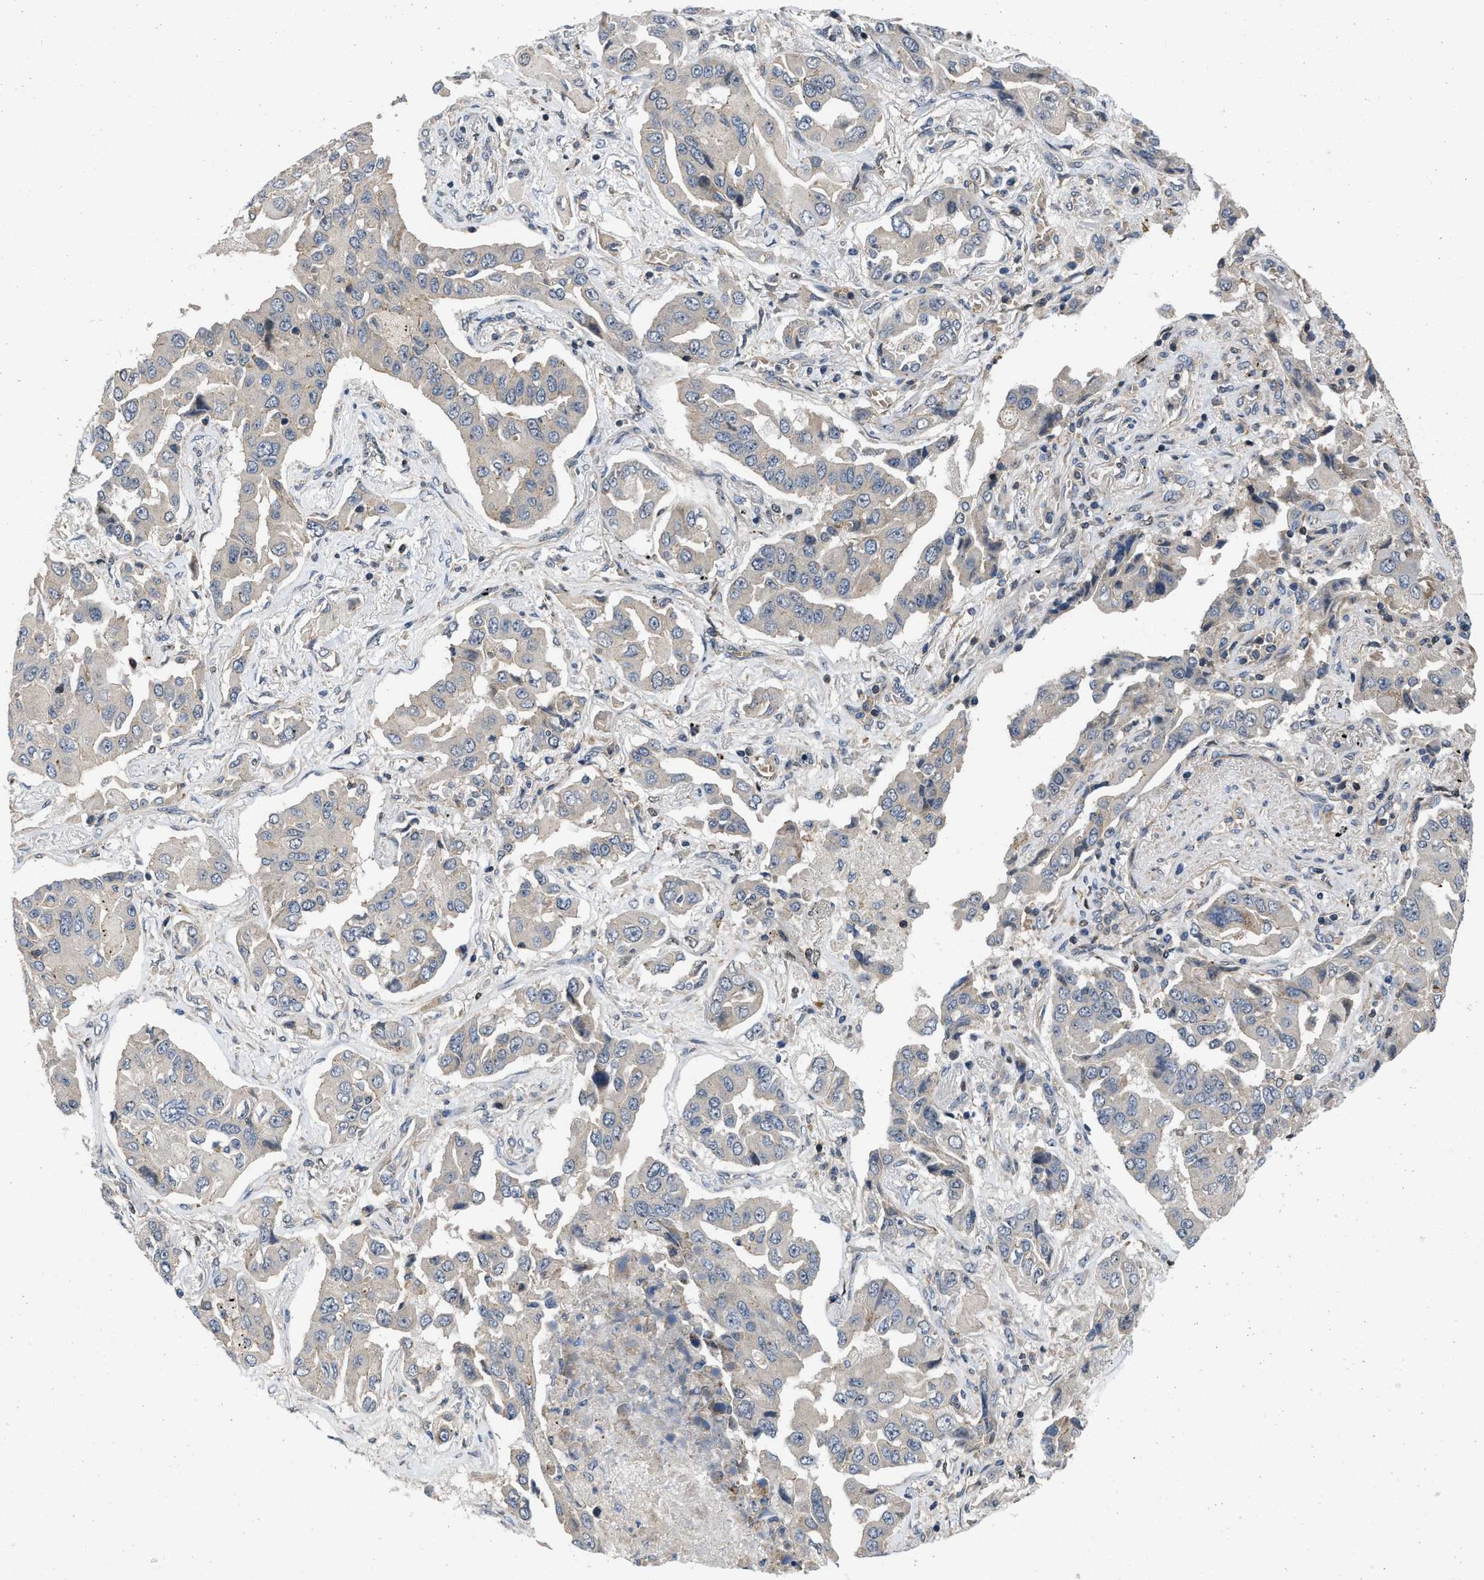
{"staining": {"intensity": "negative", "quantity": "none", "location": "none"}, "tissue": "lung cancer", "cell_type": "Tumor cells", "image_type": "cancer", "snomed": [{"axis": "morphology", "description": "Adenocarcinoma, NOS"}, {"axis": "topography", "description": "Lung"}], "caption": "Photomicrograph shows no protein staining in tumor cells of adenocarcinoma (lung) tissue. Brightfield microscopy of IHC stained with DAB (3,3'-diaminobenzidine) (brown) and hematoxylin (blue), captured at high magnification.", "gene": "PRDM14", "patient": {"sex": "female", "age": 65}}